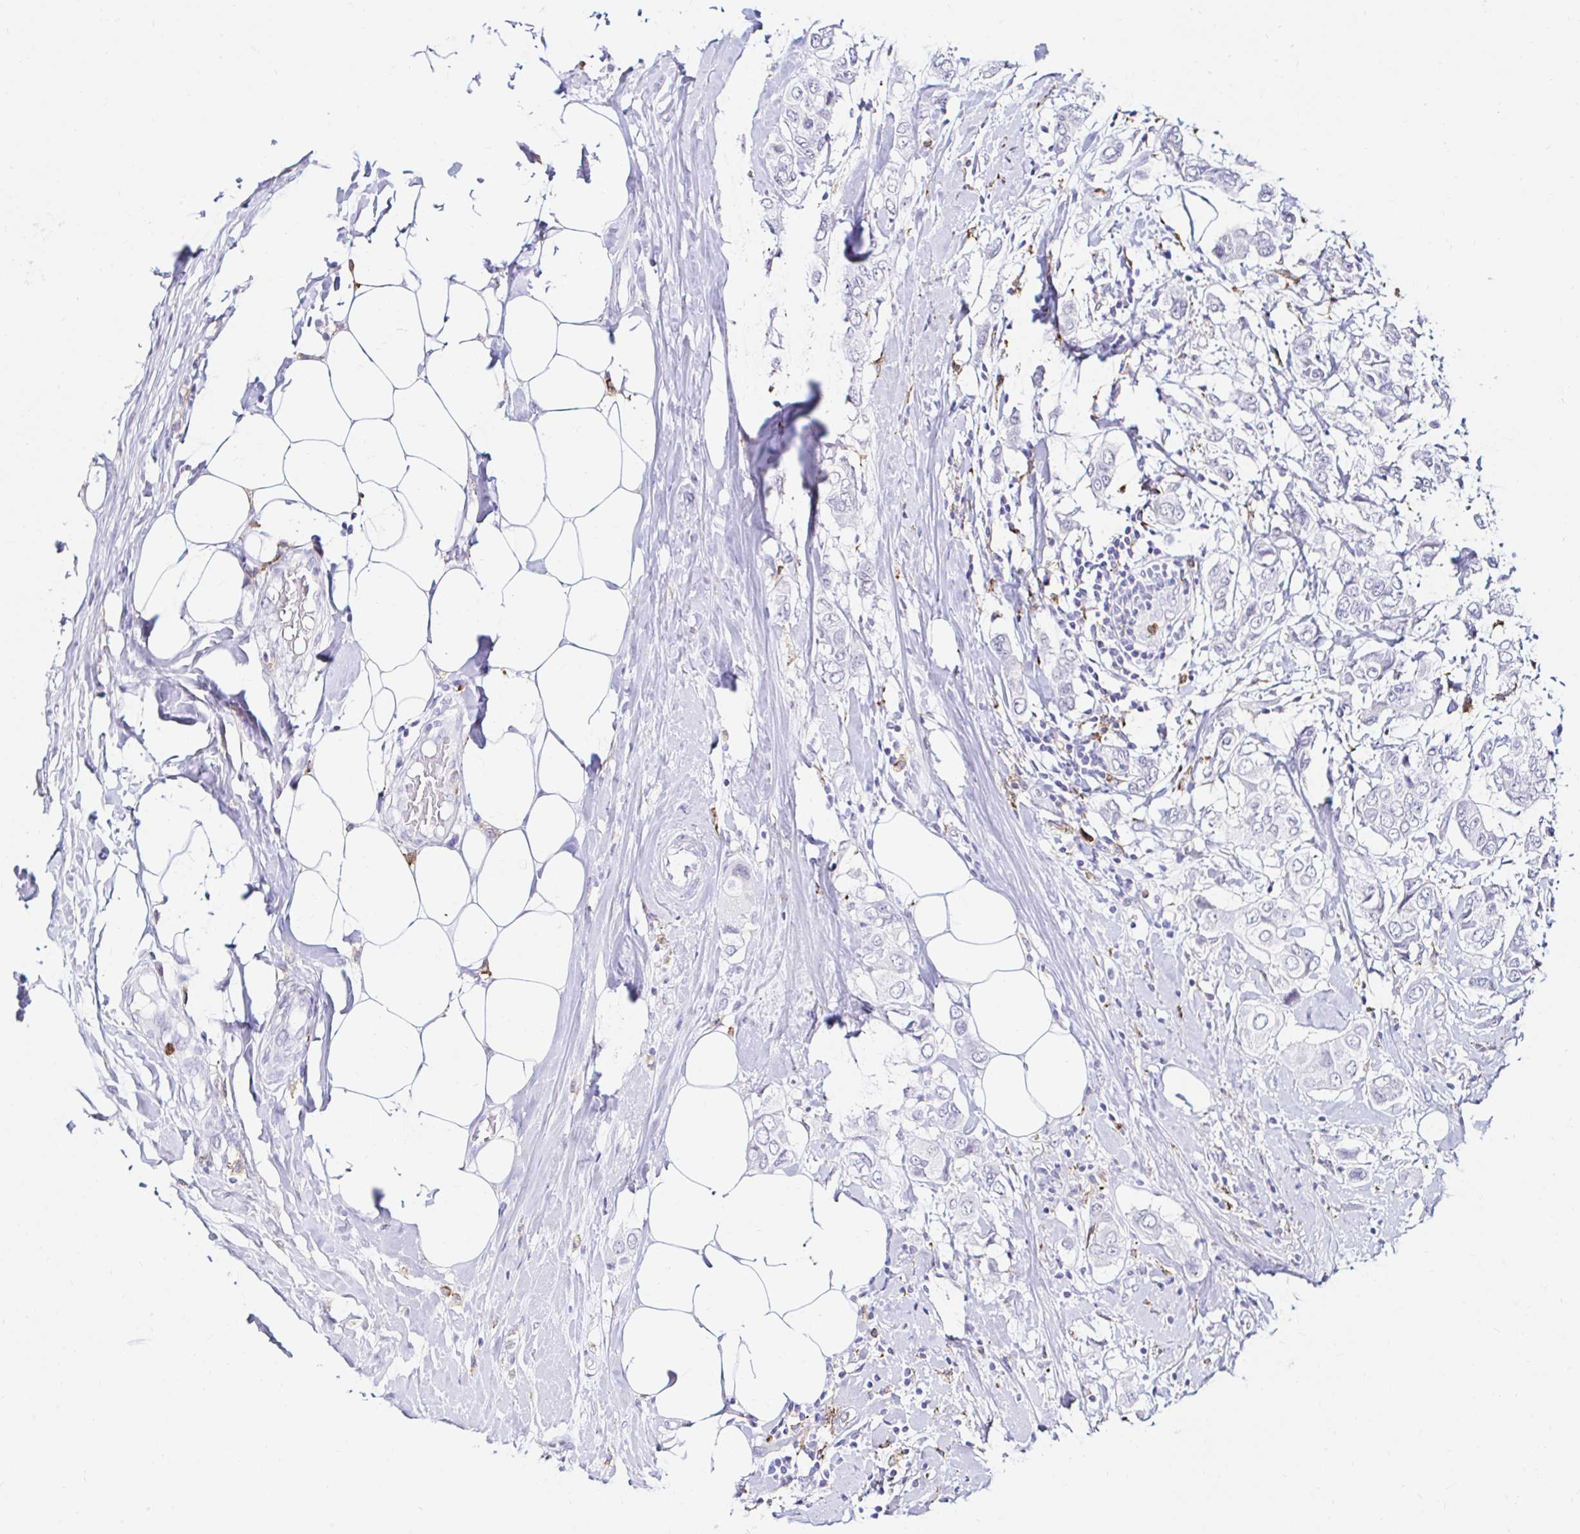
{"staining": {"intensity": "negative", "quantity": "none", "location": "none"}, "tissue": "breast cancer", "cell_type": "Tumor cells", "image_type": "cancer", "snomed": [{"axis": "morphology", "description": "Lobular carcinoma"}, {"axis": "topography", "description": "Breast"}], "caption": "IHC histopathology image of neoplastic tissue: human breast lobular carcinoma stained with DAB exhibits no significant protein expression in tumor cells.", "gene": "CYBB", "patient": {"sex": "female", "age": 51}}